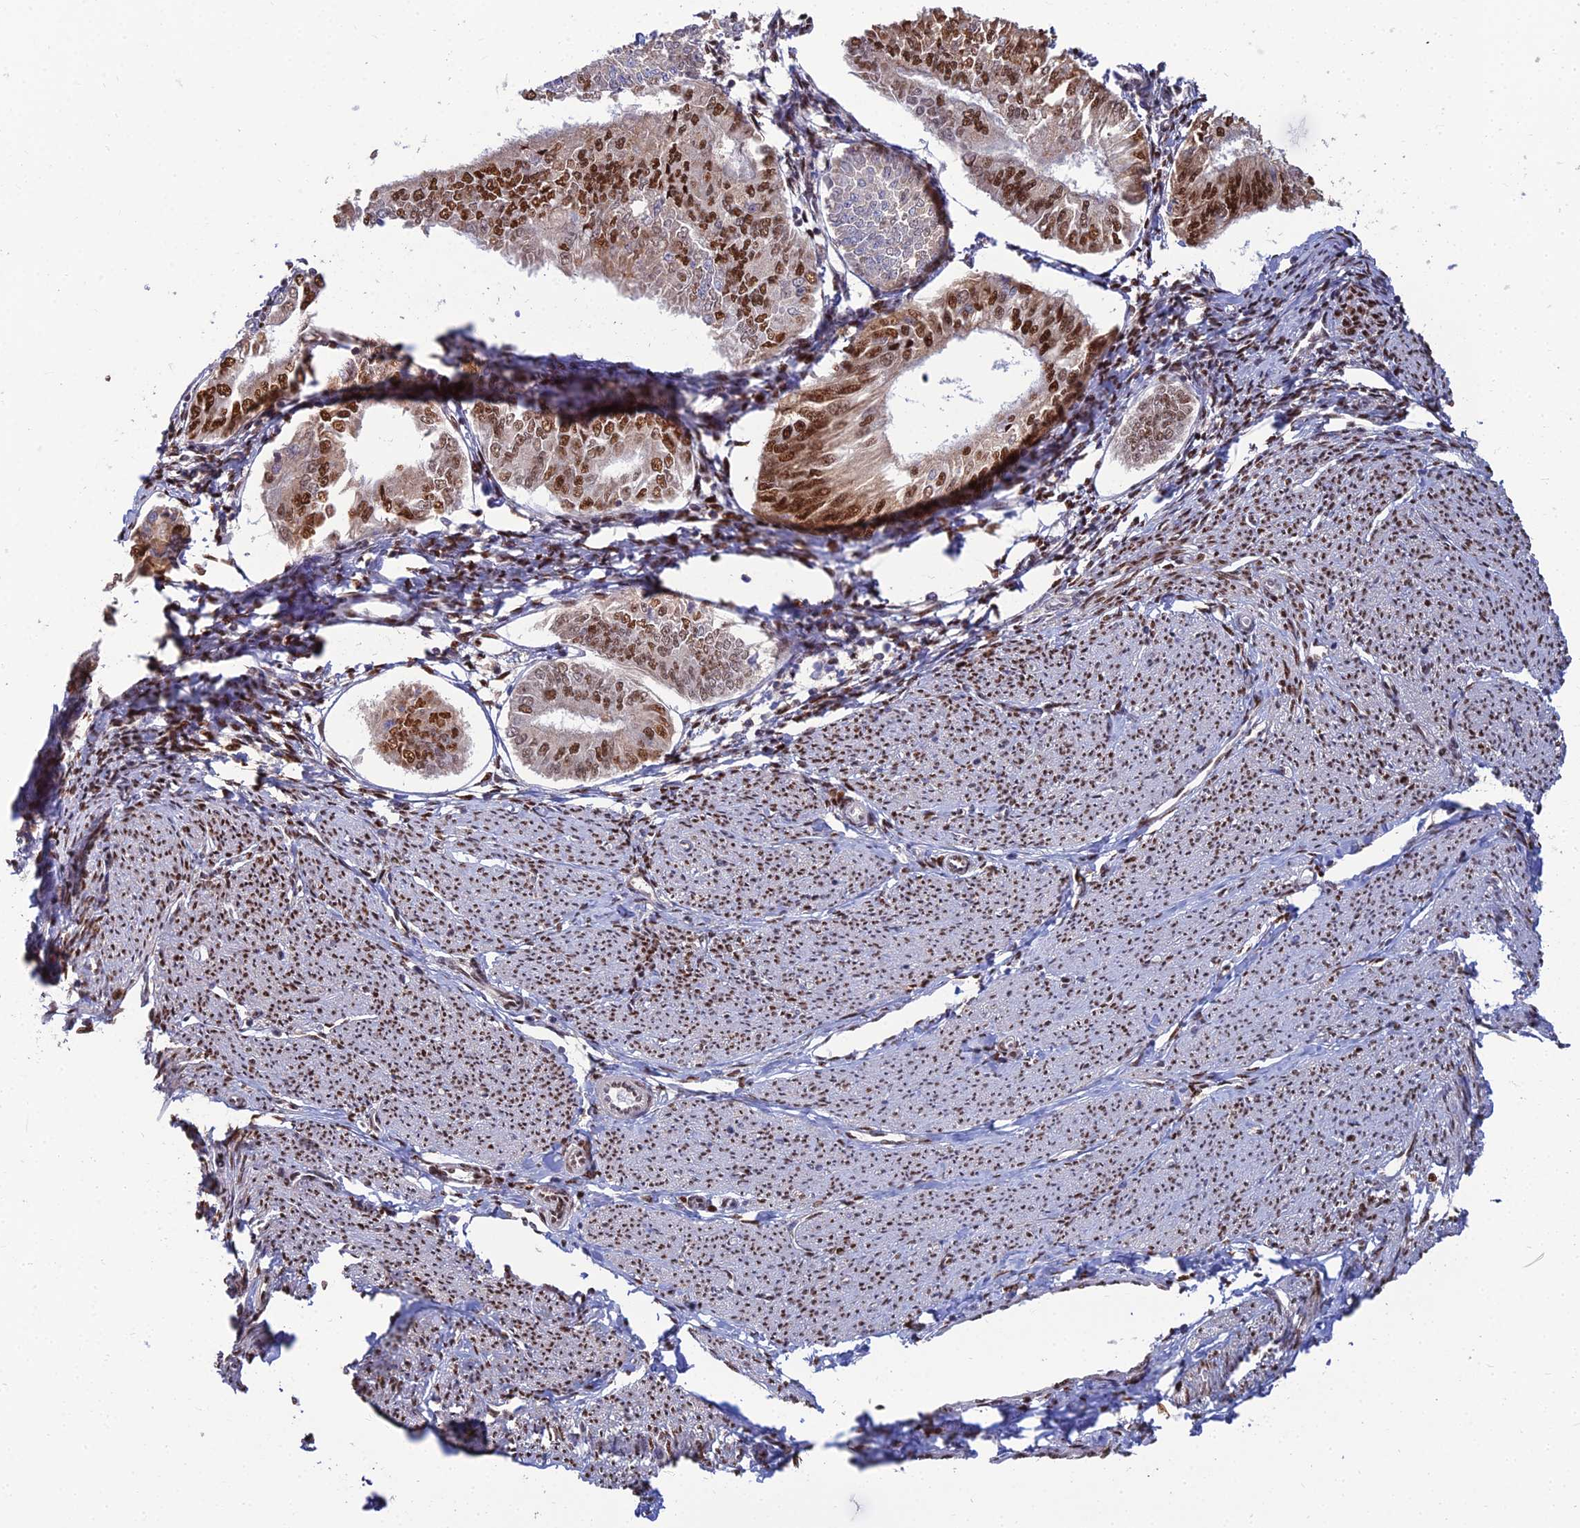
{"staining": {"intensity": "strong", "quantity": "25%-75%", "location": "cytoplasmic/membranous,nuclear"}, "tissue": "endometrial cancer", "cell_type": "Tumor cells", "image_type": "cancer", "snomed": [{"axis": "morphology", "description": "Adenocarcinoma, NOS"}, {"axis": "topography", "description": "Endometrium"}], "caption": "Strong cytoplasmic/membranous and nuclear positivity is seen in about 25%-75% of tumor cells in endometrial cancer (adenocarcinoma).", "gene": "DNPEP", "patient": {"sex": "female", "age": 58}}